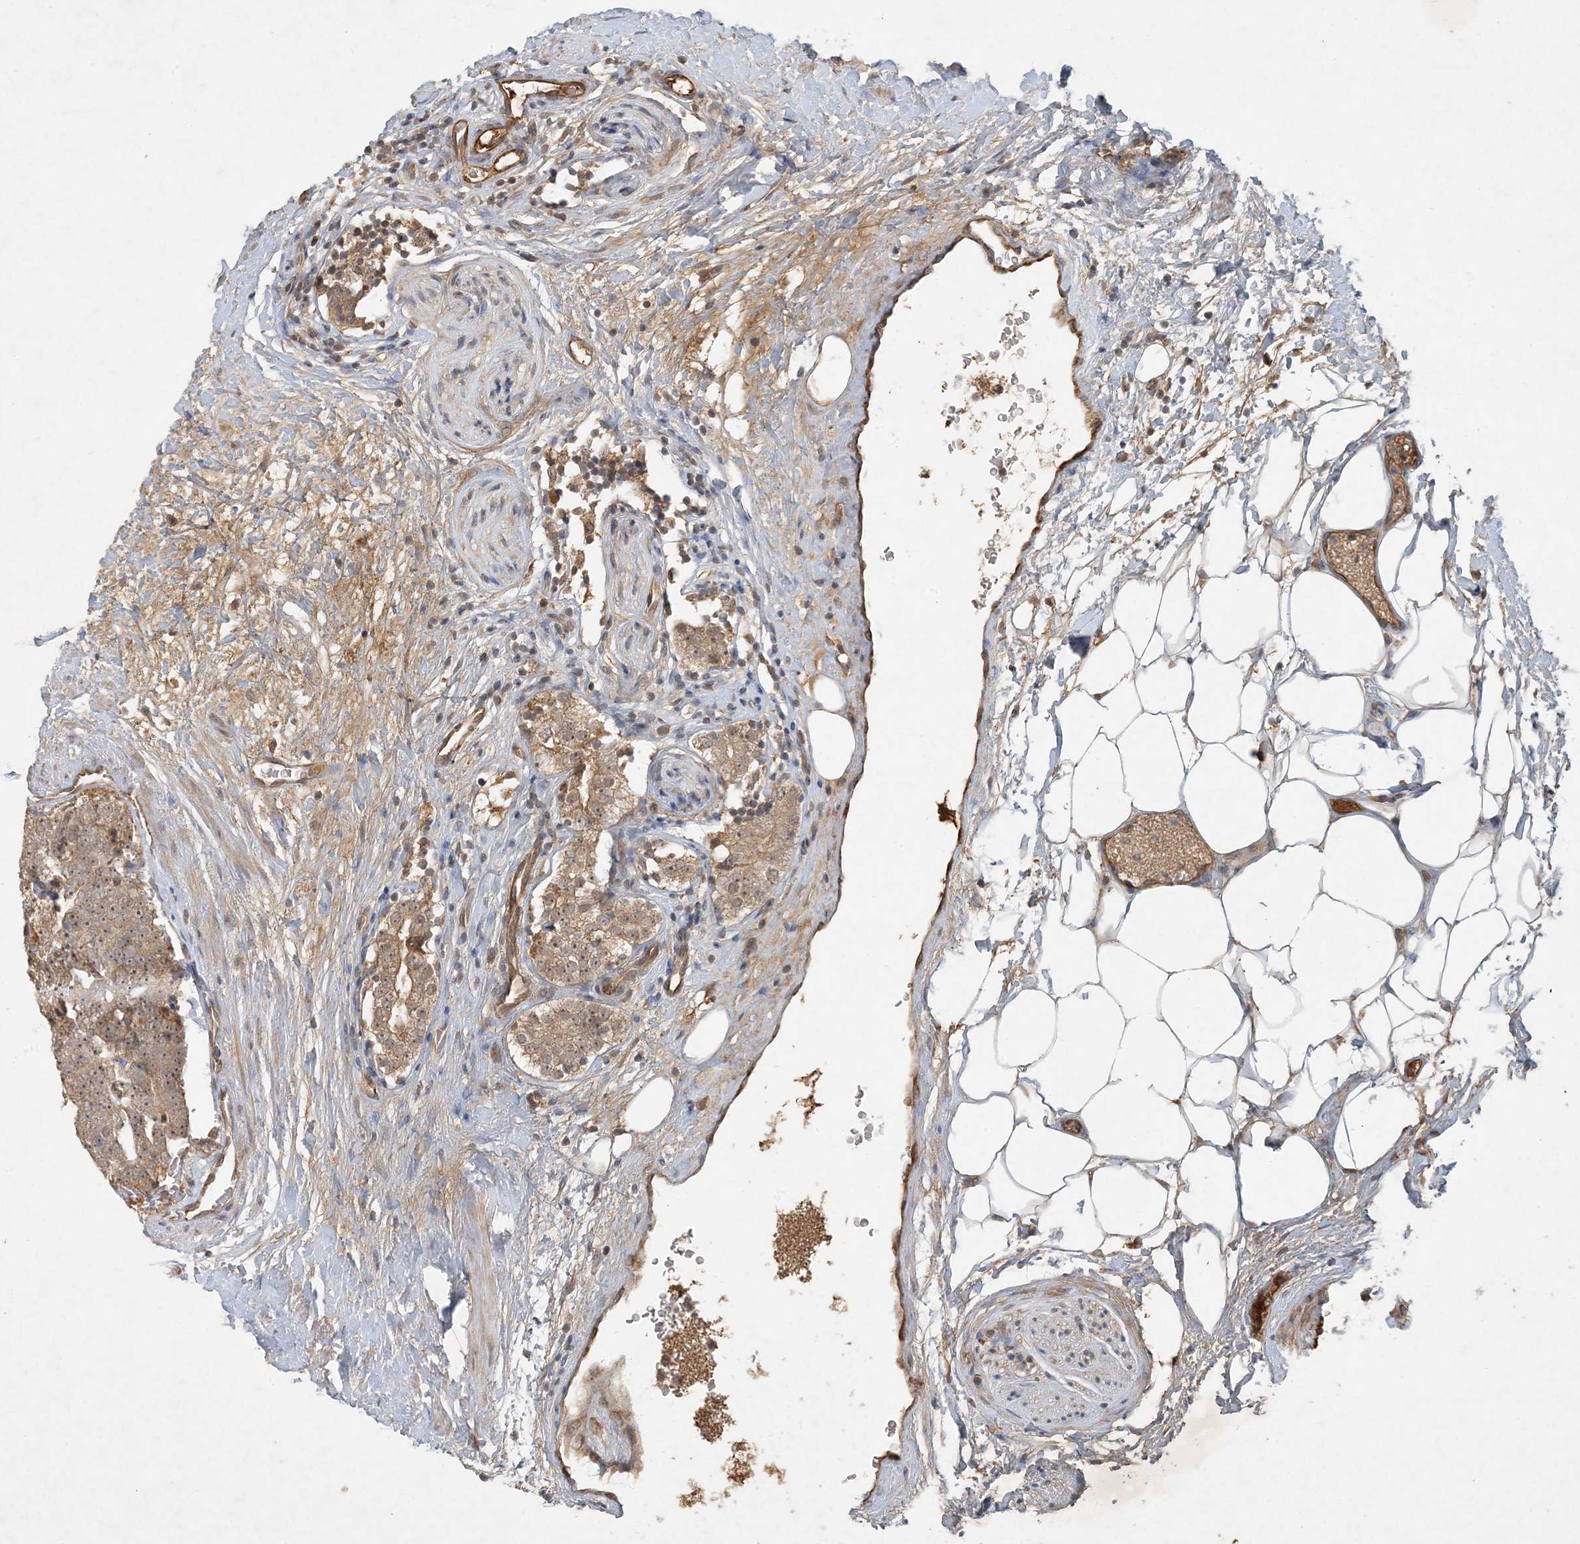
{"staining": {"intensity": "moderate", "quantity": ">75%", "location": "cytoplasmic/membranous,nuclear"}, "tissue": "prostate cancer", "cell_type": "Tumor cells", "image_type": "cancer", "snomed": [{"axis": "morphology", "description": "Adenocarcinoma, High grade"}, {"axis": "topography", "description": "Prostate"}], "caption": "Moderate cytoplasmic/membranous and nuclear protein staining is appreciated in about >75% of tumor cells in prostate cancer.", "gene": "ZCCHC4", "patient": {"sex": "male", "age": 56}}